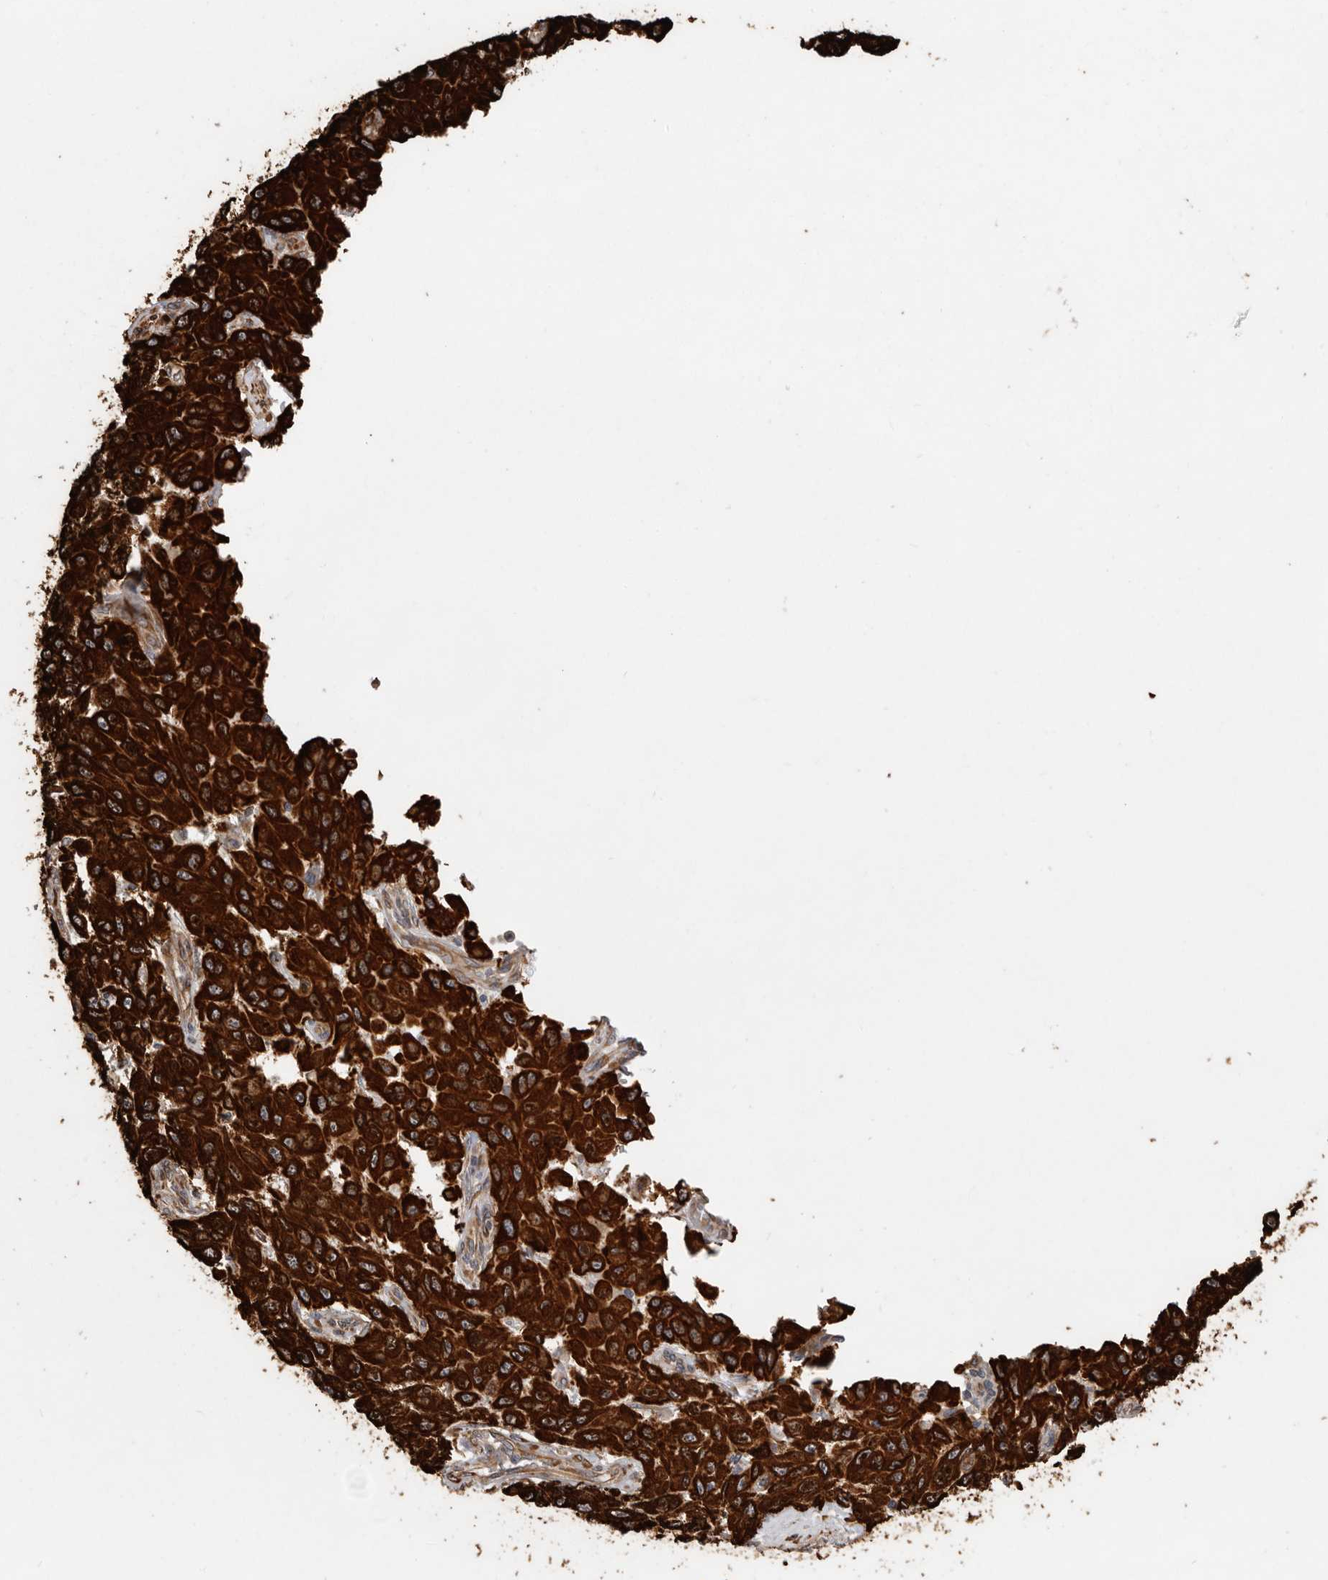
{"staining": {"intensity": "strong", "quantity": ">75%", "location": "cytoplasmic/membranous"}, "tissue": "melanoma", "cell_type": "Tumor cells", "image_type": "cancer", "snomed": [{"axis": "morphology", "description": "Malignant melanoma, NOS"}, {"axis": "topography", "description": "Skin"}], "caption": "Tumor cells demonstrate high levels of strong cytoplasmic/membranous expression in about >75% of cells in human malignant melanoma.", "gene": "WDTC1", "patient": {"sex": "male", "age": 30}}